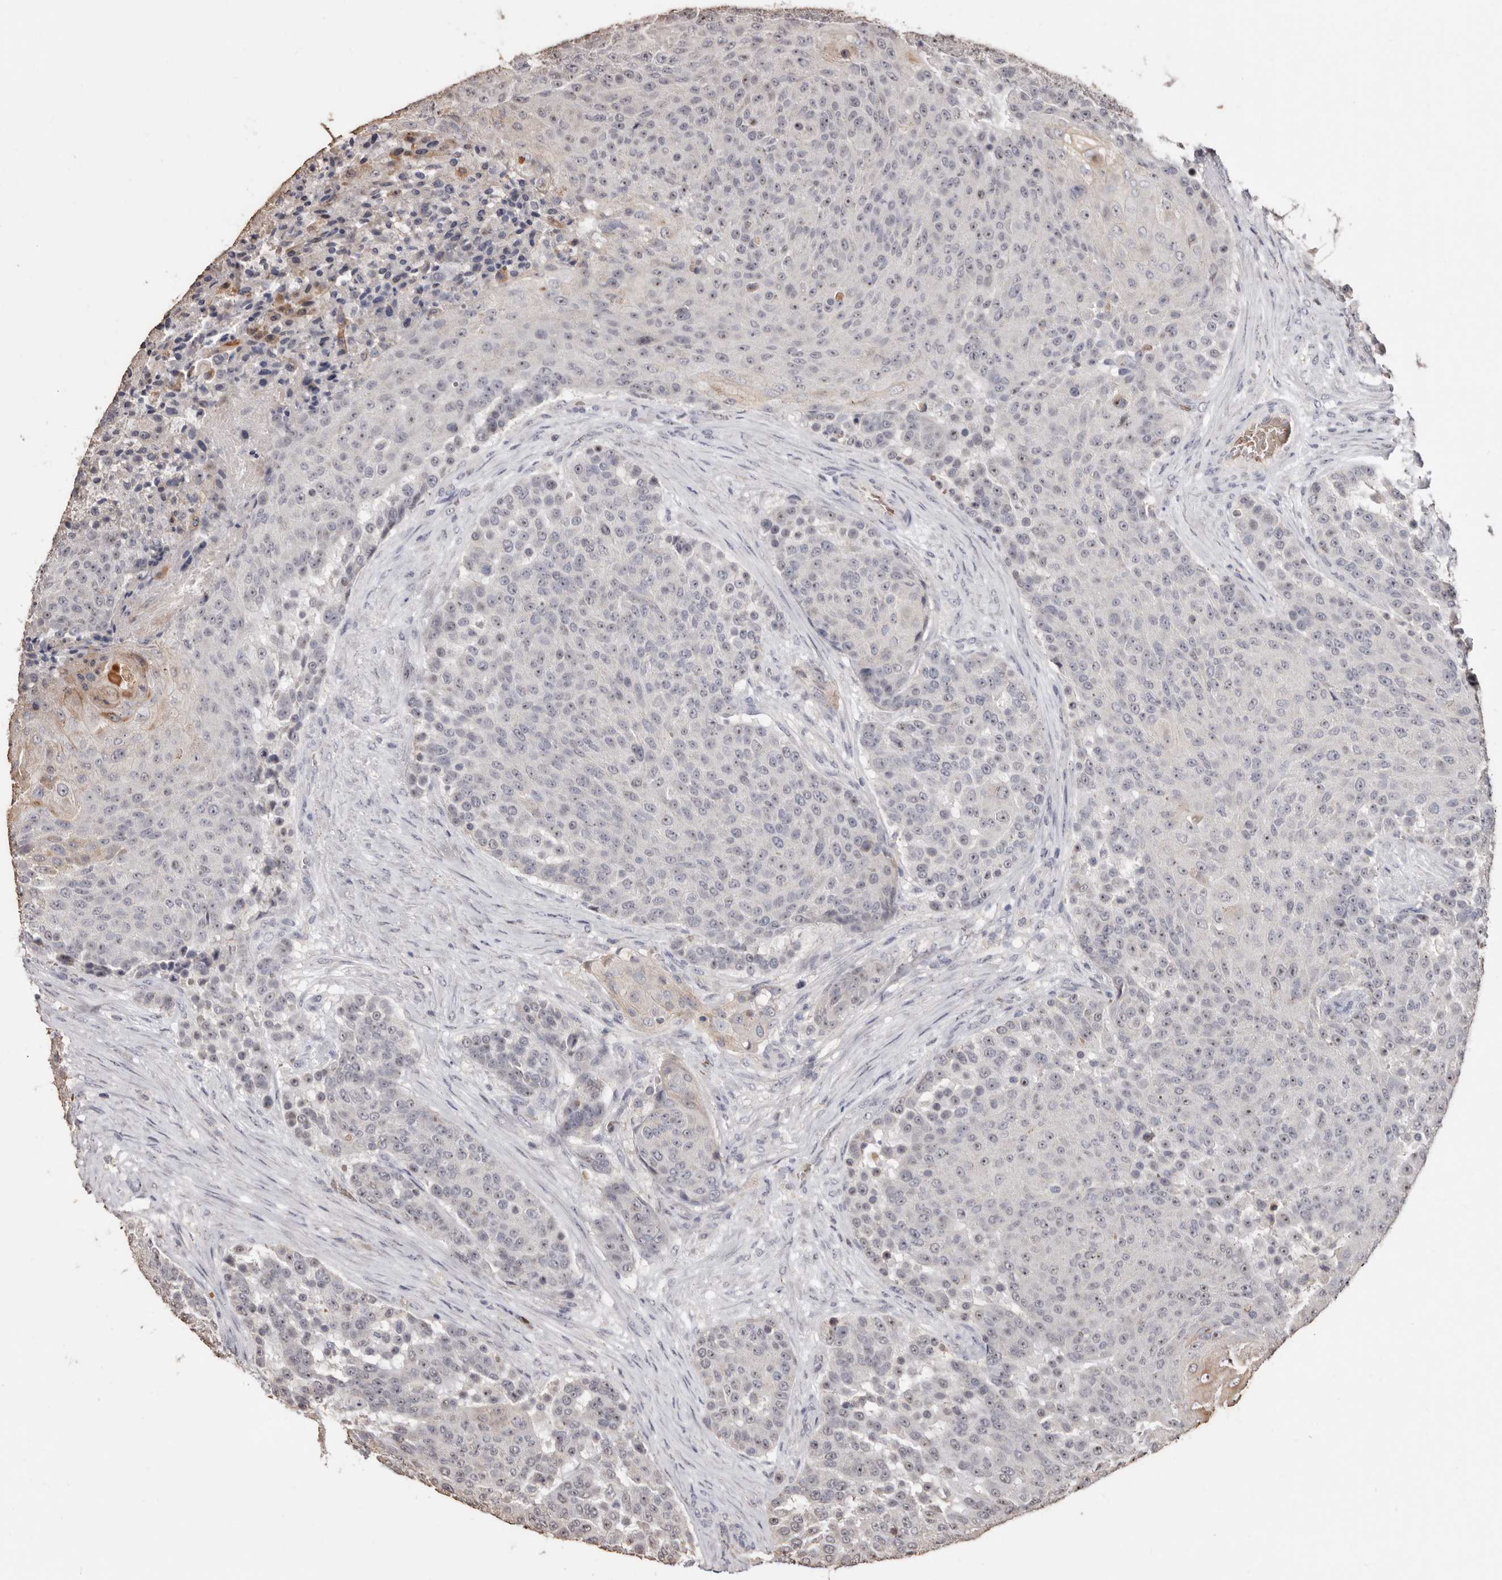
{"staining": {"intensity": "negative", "quantity": "none", "location": "none"}, "tissue": "urothelial cancer", "cell_type": "Tumor cells", "image_type": "cancer", "snomed": [{"axis": "morphology", "description": "Urothelial carcinoma, High grade"}, {"axis": "topography", "description": "Urinary bladder"}], "caption": "IHC histopathology image of high-grade urothelial carcinoma stained for a protein (brown), which shows no staining in tumor cells.", "gene": "GRAMD2A", "patient": {"sex": "female", "age": 63}}